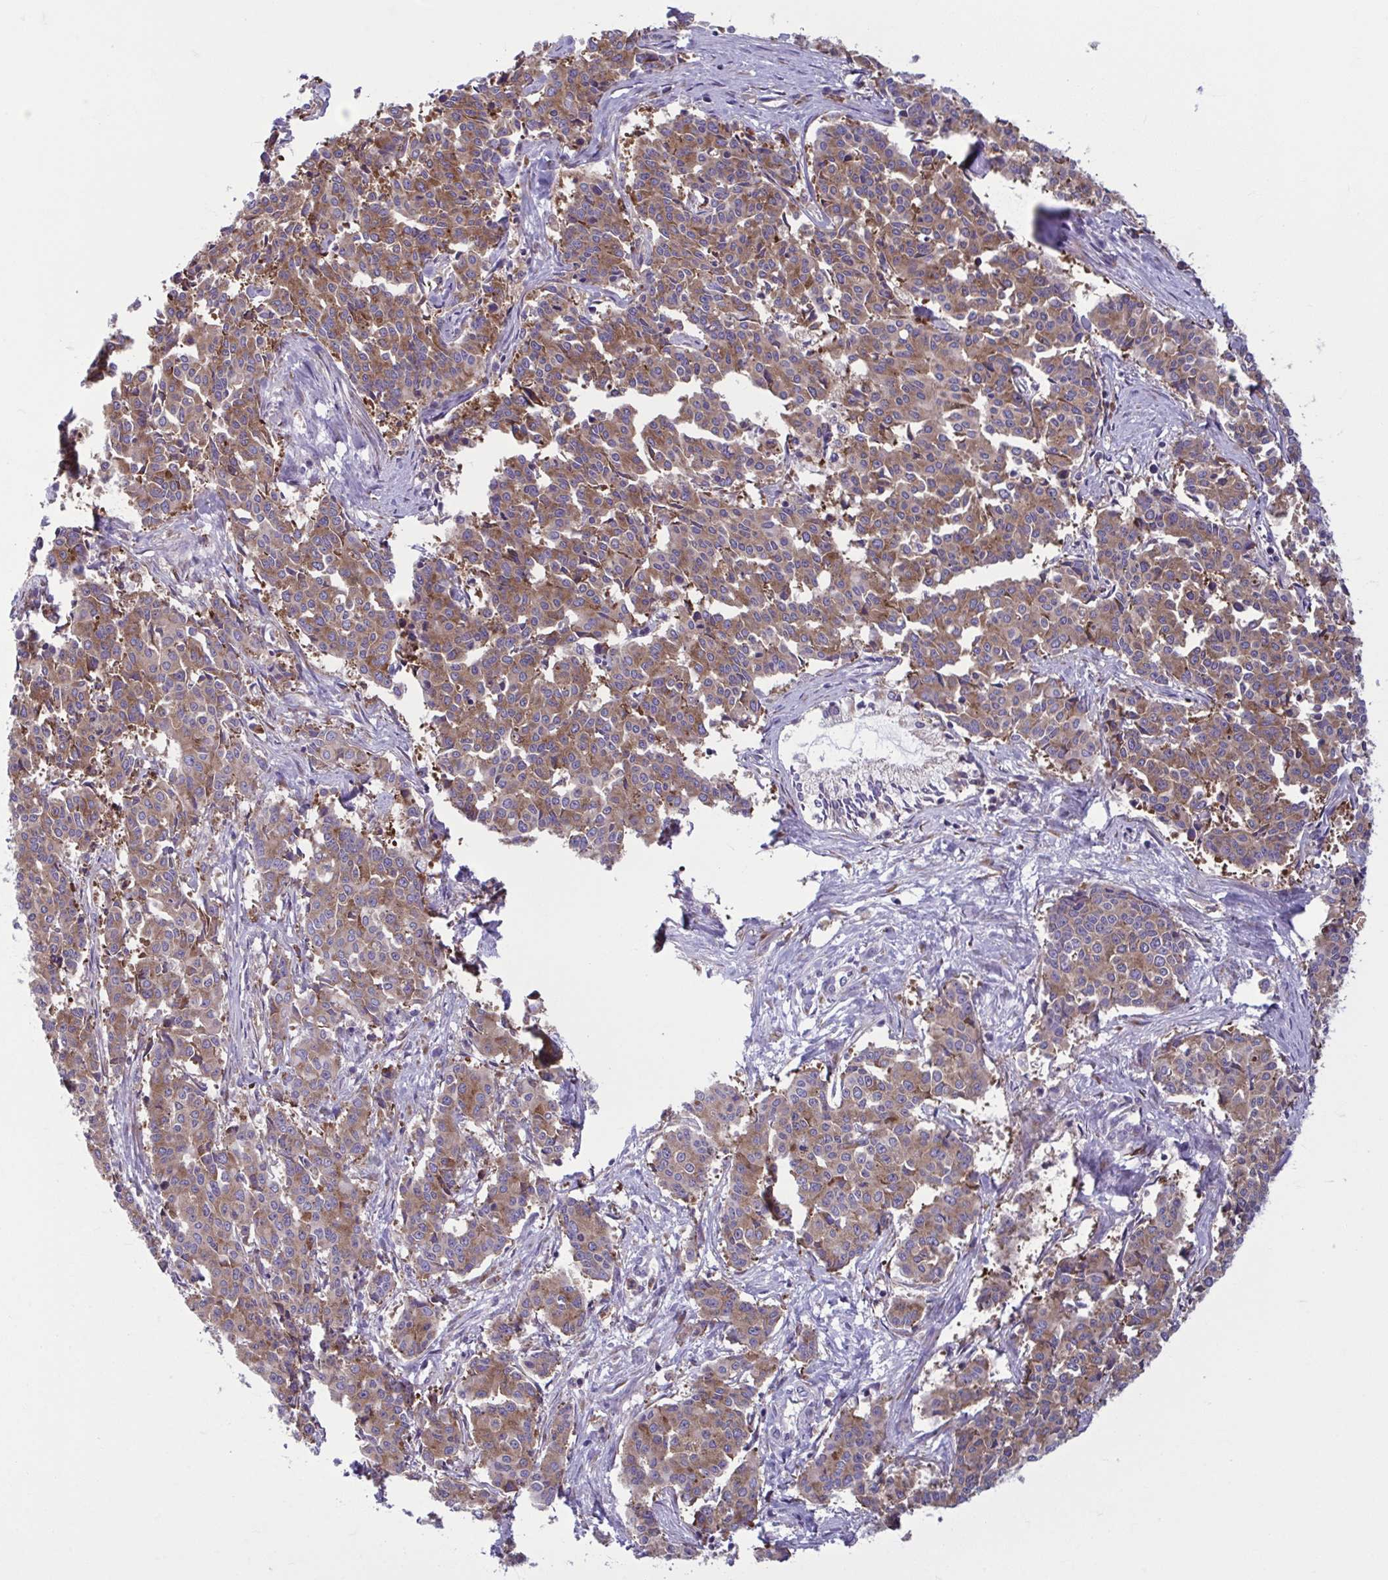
{"staining": {"intensity": "moderate", "quantity": ">75%", "location": "cytoplasmic/membranous"}, "tissue": "cervical cancer", "cell_type": "Tumor cells", "image_type": "cancer", "snomed": [{"axis": "morphology", "description": "Squamous cell carcinoma, NOS"}, {"axis": "topography", "description": "Cervix"}], "caption": "Immunohistochemical staining of human cervical squamous cell carcinoma reveals medium levels of moderate cytoplasmic/membranous protein positivity in approximately >75% of tumor cells.", "gene": "RPS16", "patient": {"sex": "female", "age": 28}}